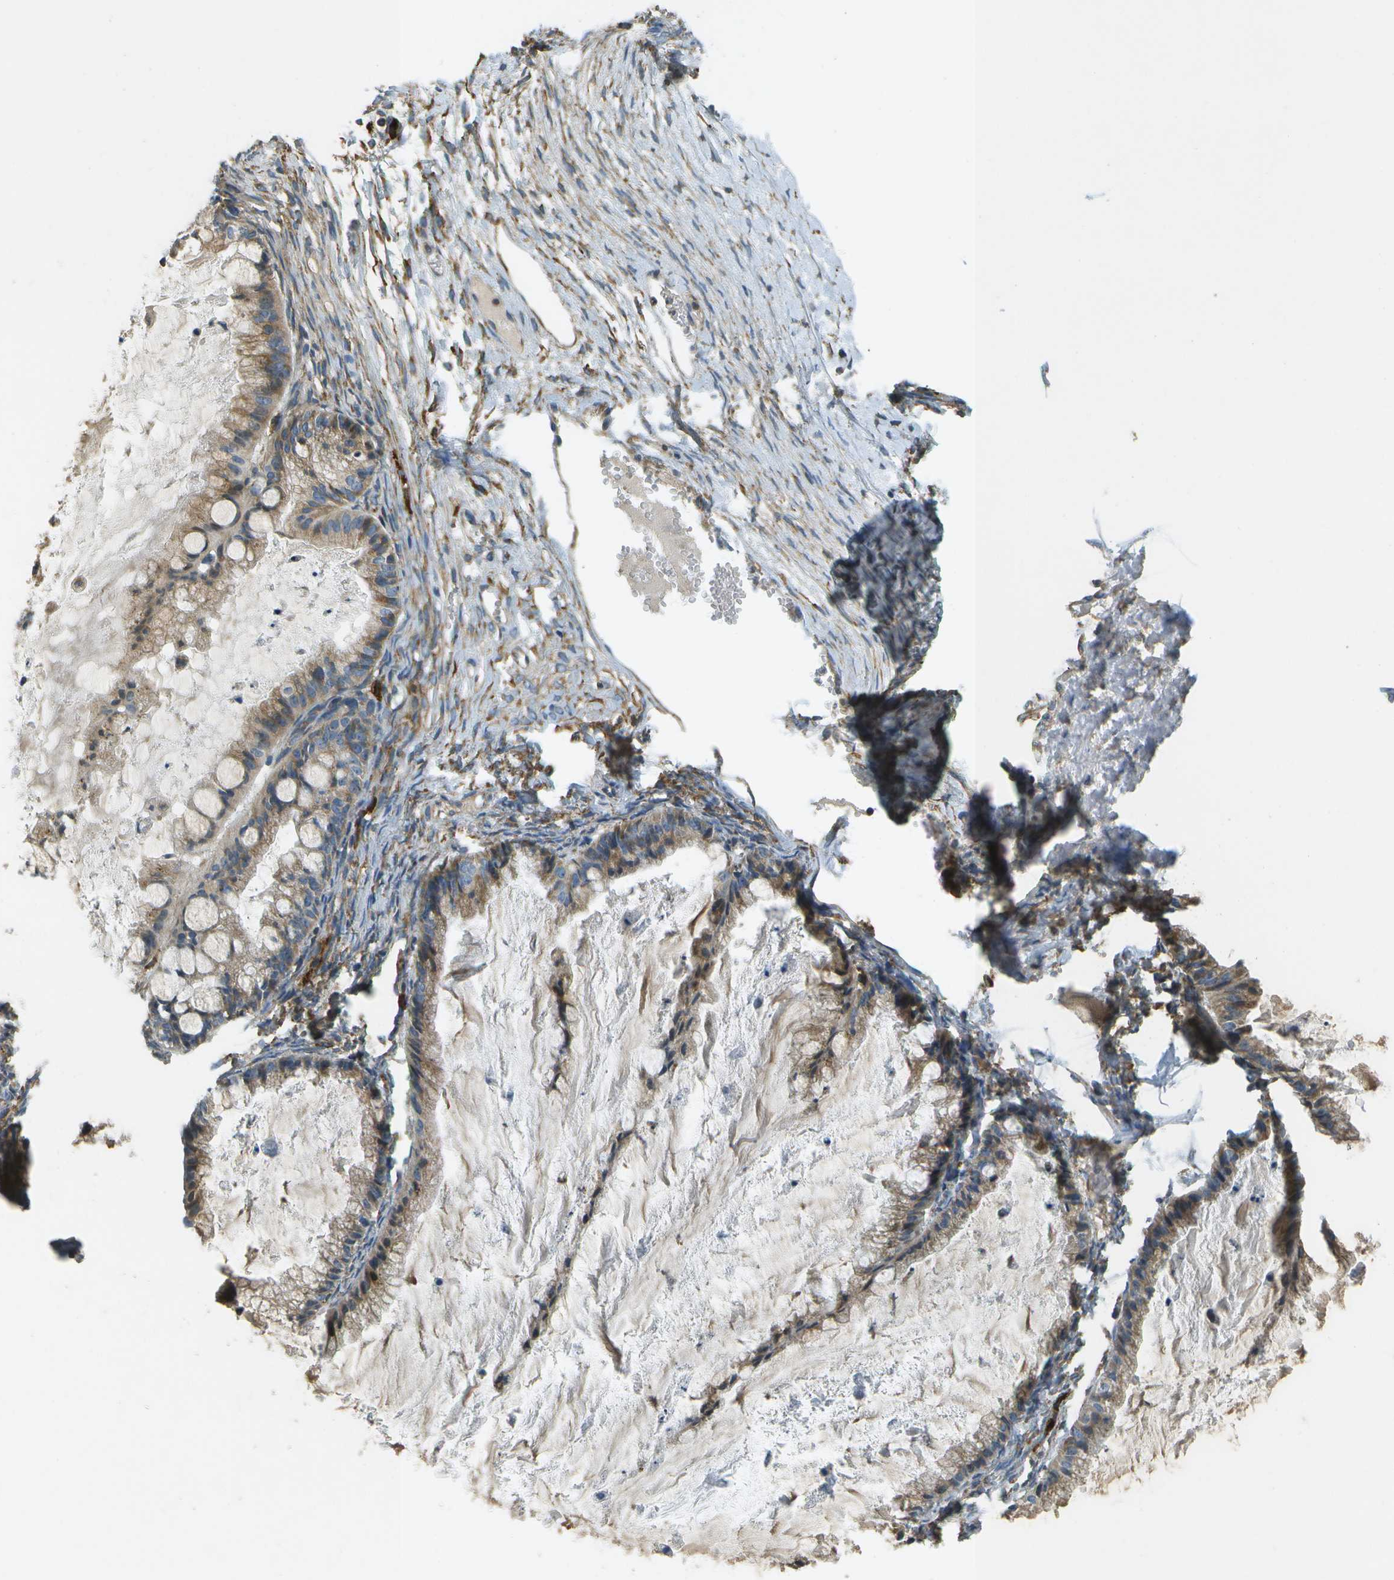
{"staining": {"intensity": "moderate", "quantity": "25%-75%", "location": "cytoplasmic/membranous"}, "tissue": "ovarian cancer", "cell_type": "Tumor cells", "image_type": "cancer", "snomed": [{"axis": "morphology", "description": "Cystadenocarcinoma, mucinous, NOS"}, {"axis": "topography", "description": "Ovary"}], "caption": "A high-resolution image shows immunohistochemistry (IHC) staining of ovarian cancer (mucinous cystadenocarcinoma), which reveals moderate cytoplasmic/membranous staining in about 25%-75% of tumor cells. The staining was performed using DAB, with brown indicating positive protein expression. Nuclei are stained blue with hematoxylin.", "gene": "SAMSN1", "patient": {"sex": "female", "age": 57}}